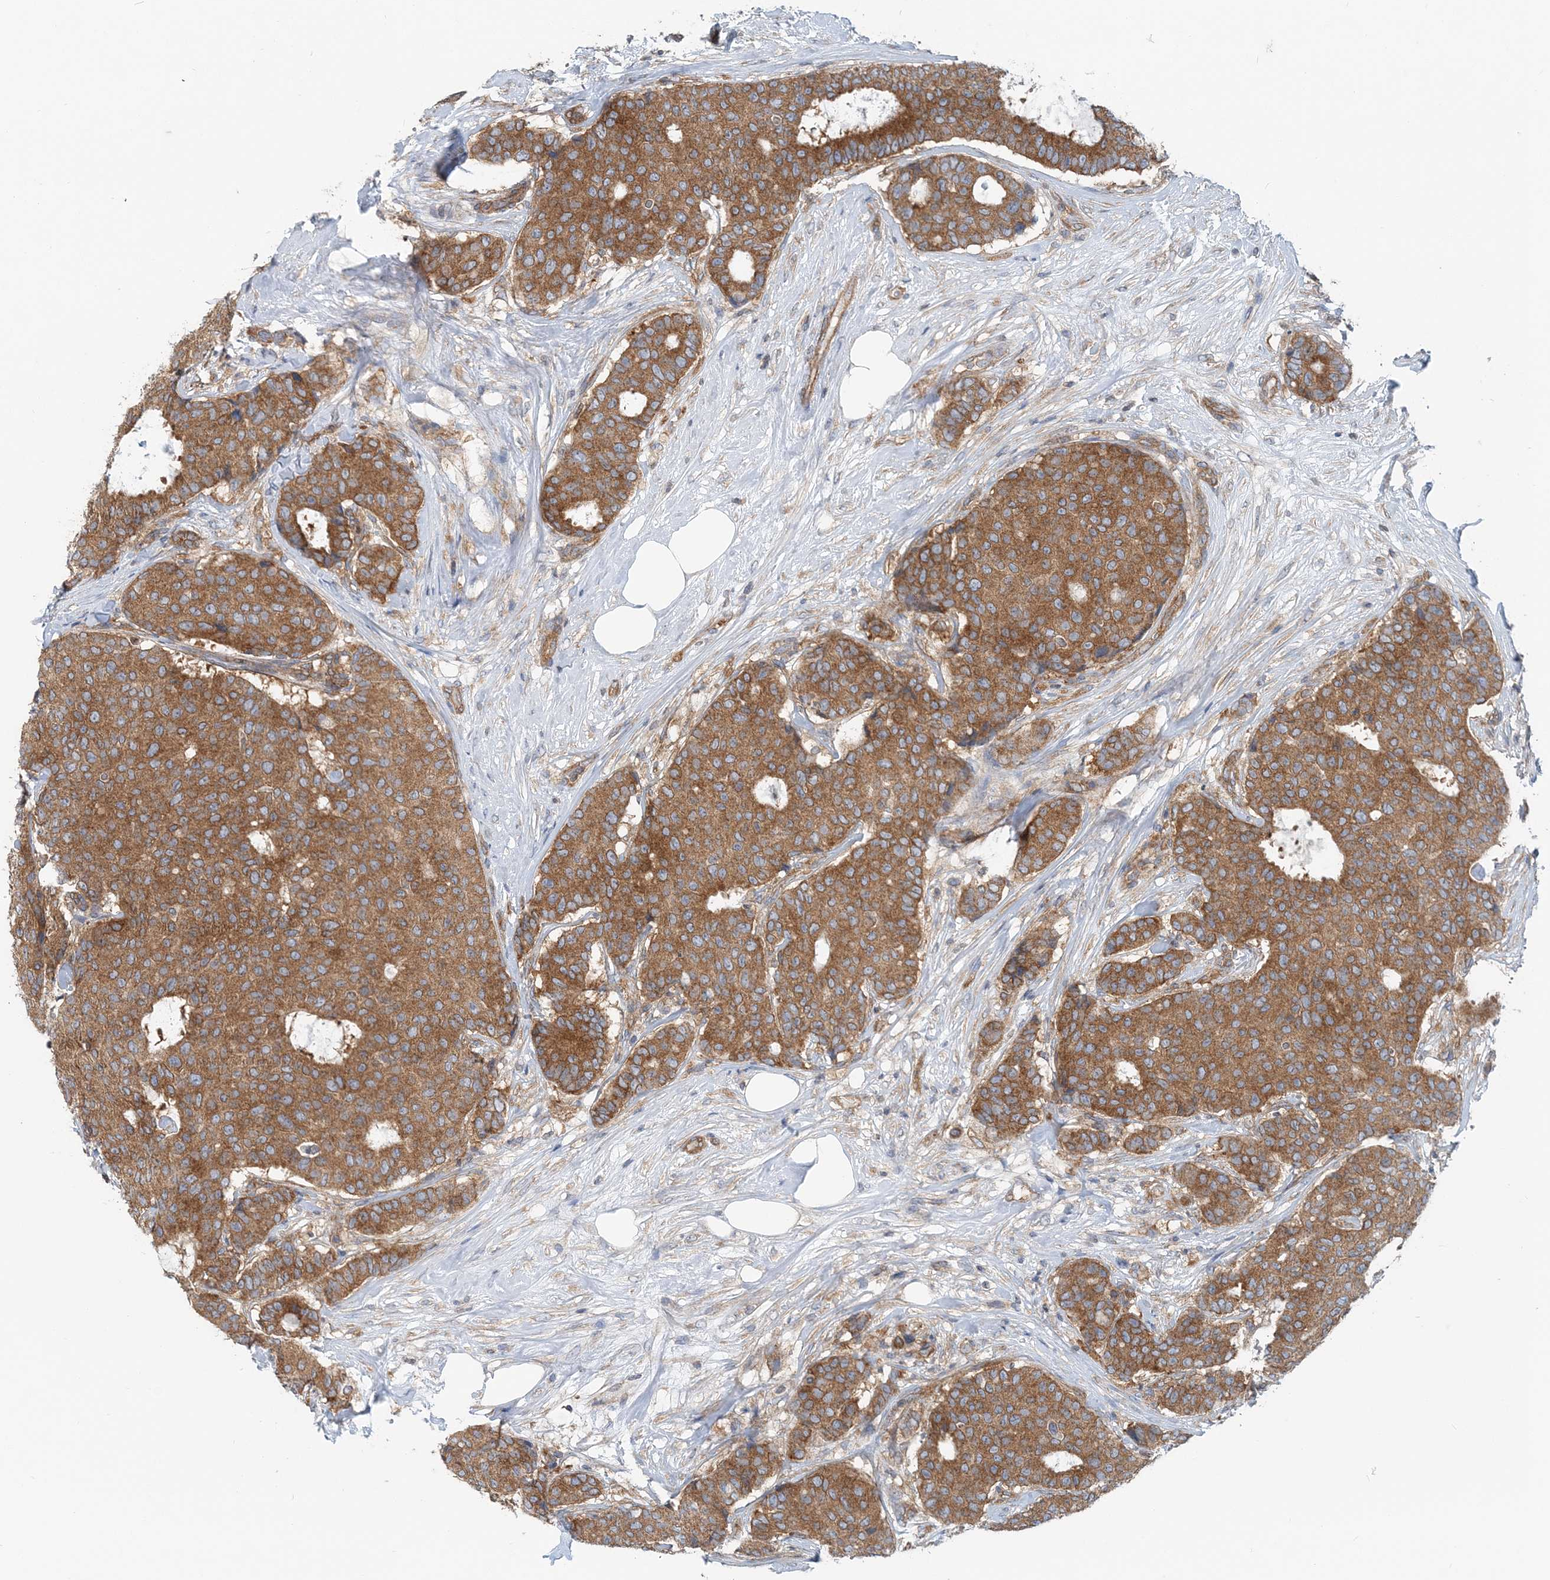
{"staining": {"intensity": "moderate", "quantity": ">75%", "location": "cytoplasmic/membranous"}, "tissue": "breast cancer", "cell_type": "Tumor cells", "image_type": "cancer", "snomed": [{"axis": "morphology", "description": "Duct carcinoma"}, {"axis": "topography", "description": "Breast"}], "caption": "Moderate cytoplasmic/membranous expression for a protein is seen in about >75% of tumor cells of breast intraductal carcinoma using IHC.", "gene": "MOB4", "patient": {"sex": "female", "age": 75}}